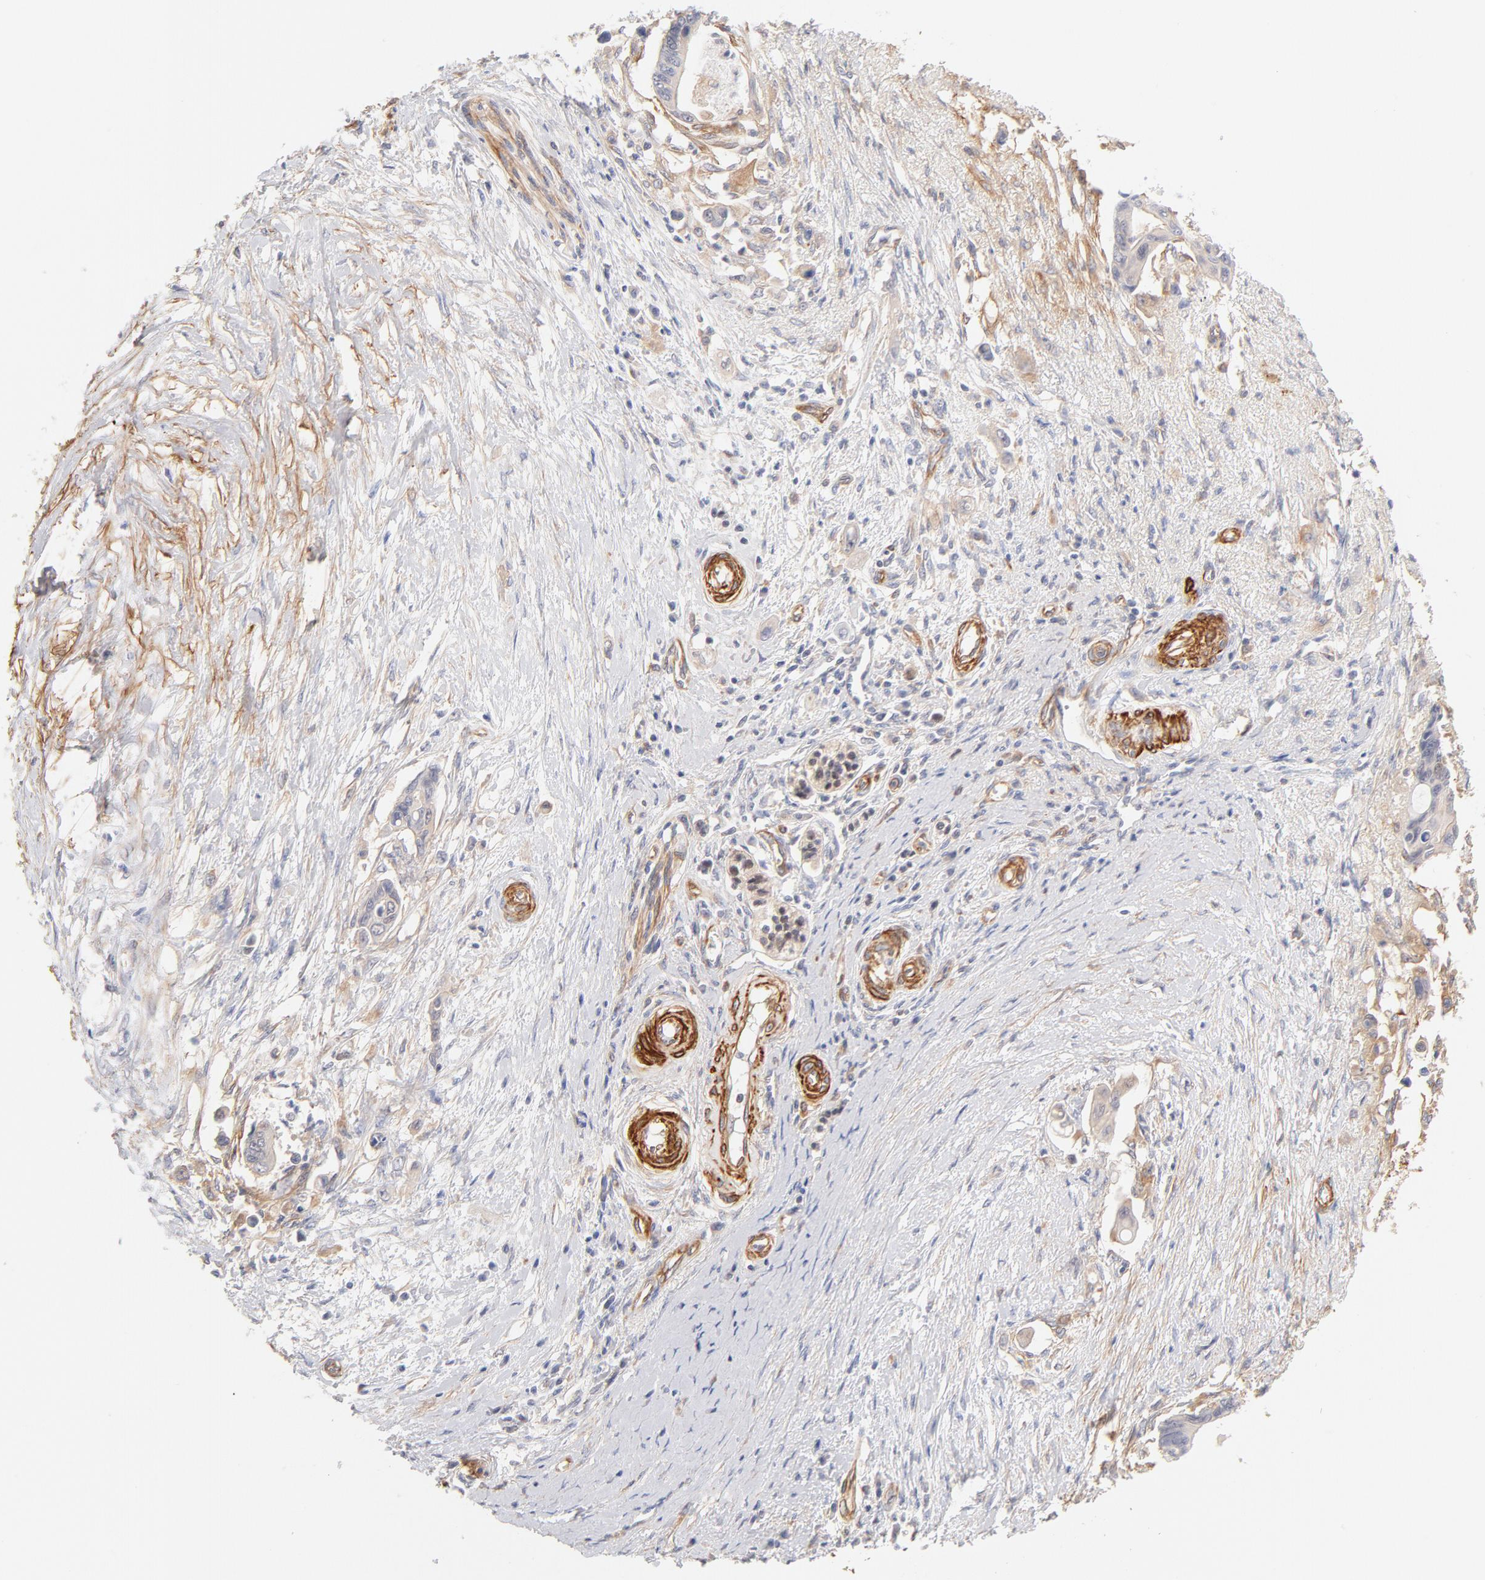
{"staining": {"intensity": "negative", "quantity": "none", "location": "none"}, "tissue": "pancreatic cancer", "cell_type": "Tumor cells", "image_type": "cancer", "snomed": [{"axis": "morphology", "description": "Adenocarcinoma, NOS"}, {"axis": "topography", "description": "Pancreas"}], "caption": "Micrograph shows no significant protein positivity in tumor cells of pancreatic adenocarcinoma.", "gene": "LDLRAP1", "patient": {"sex": "female", "age": 70}}